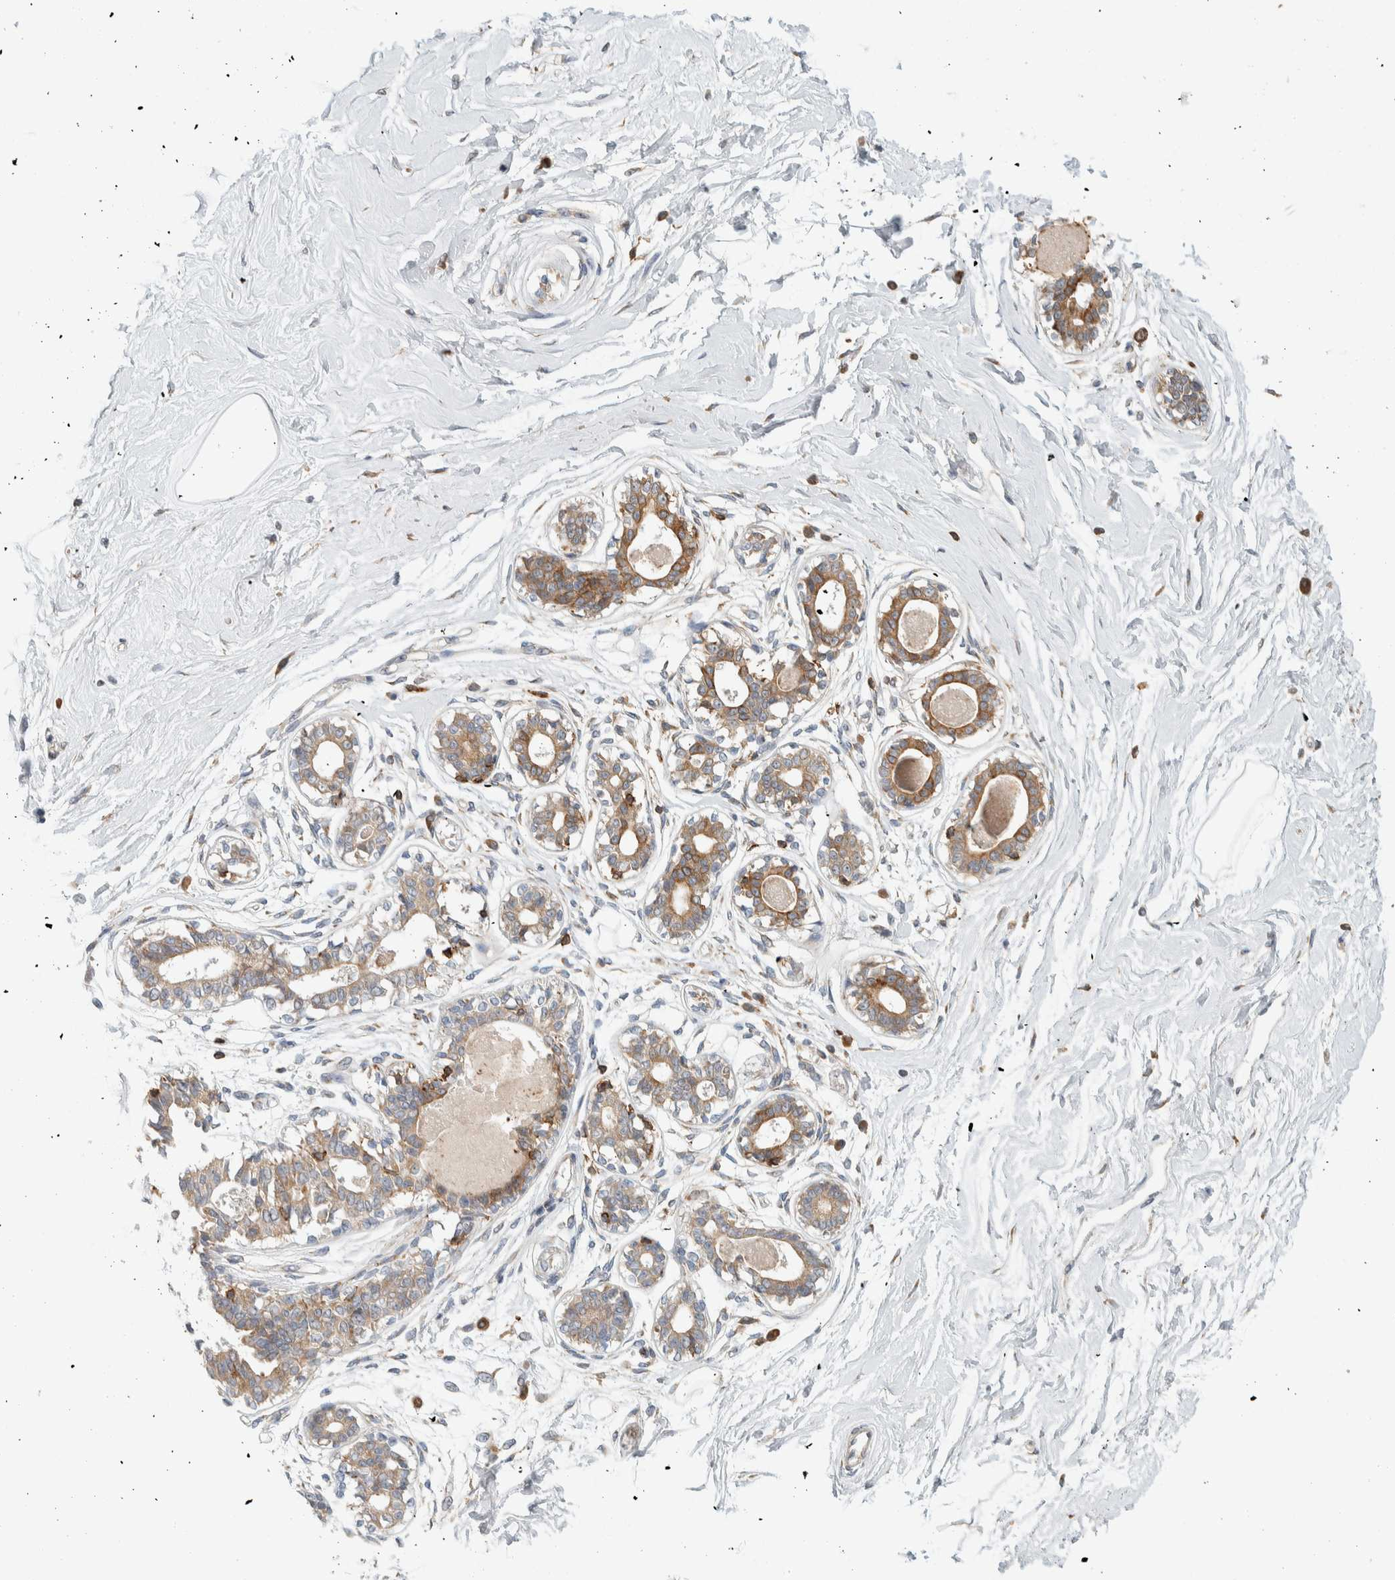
{"staining": {"intensity": "negative", "quantity": "none", "location": "none"}, "tissue": "breast", "cell_type": "Adipocytes", "image_type": "normal", "snomed": [{"axis": "morphology", "description": "Normal tissue, NOS"}, {"axis": "topography", "description": "Breast"}], "caption": "Adipocytes show no significant protein expression in normal breast. (IHC, brightfield microscopy, high magnification).", "gene": "CCDC57", "patient": {"sex": "female", "age": 45}}